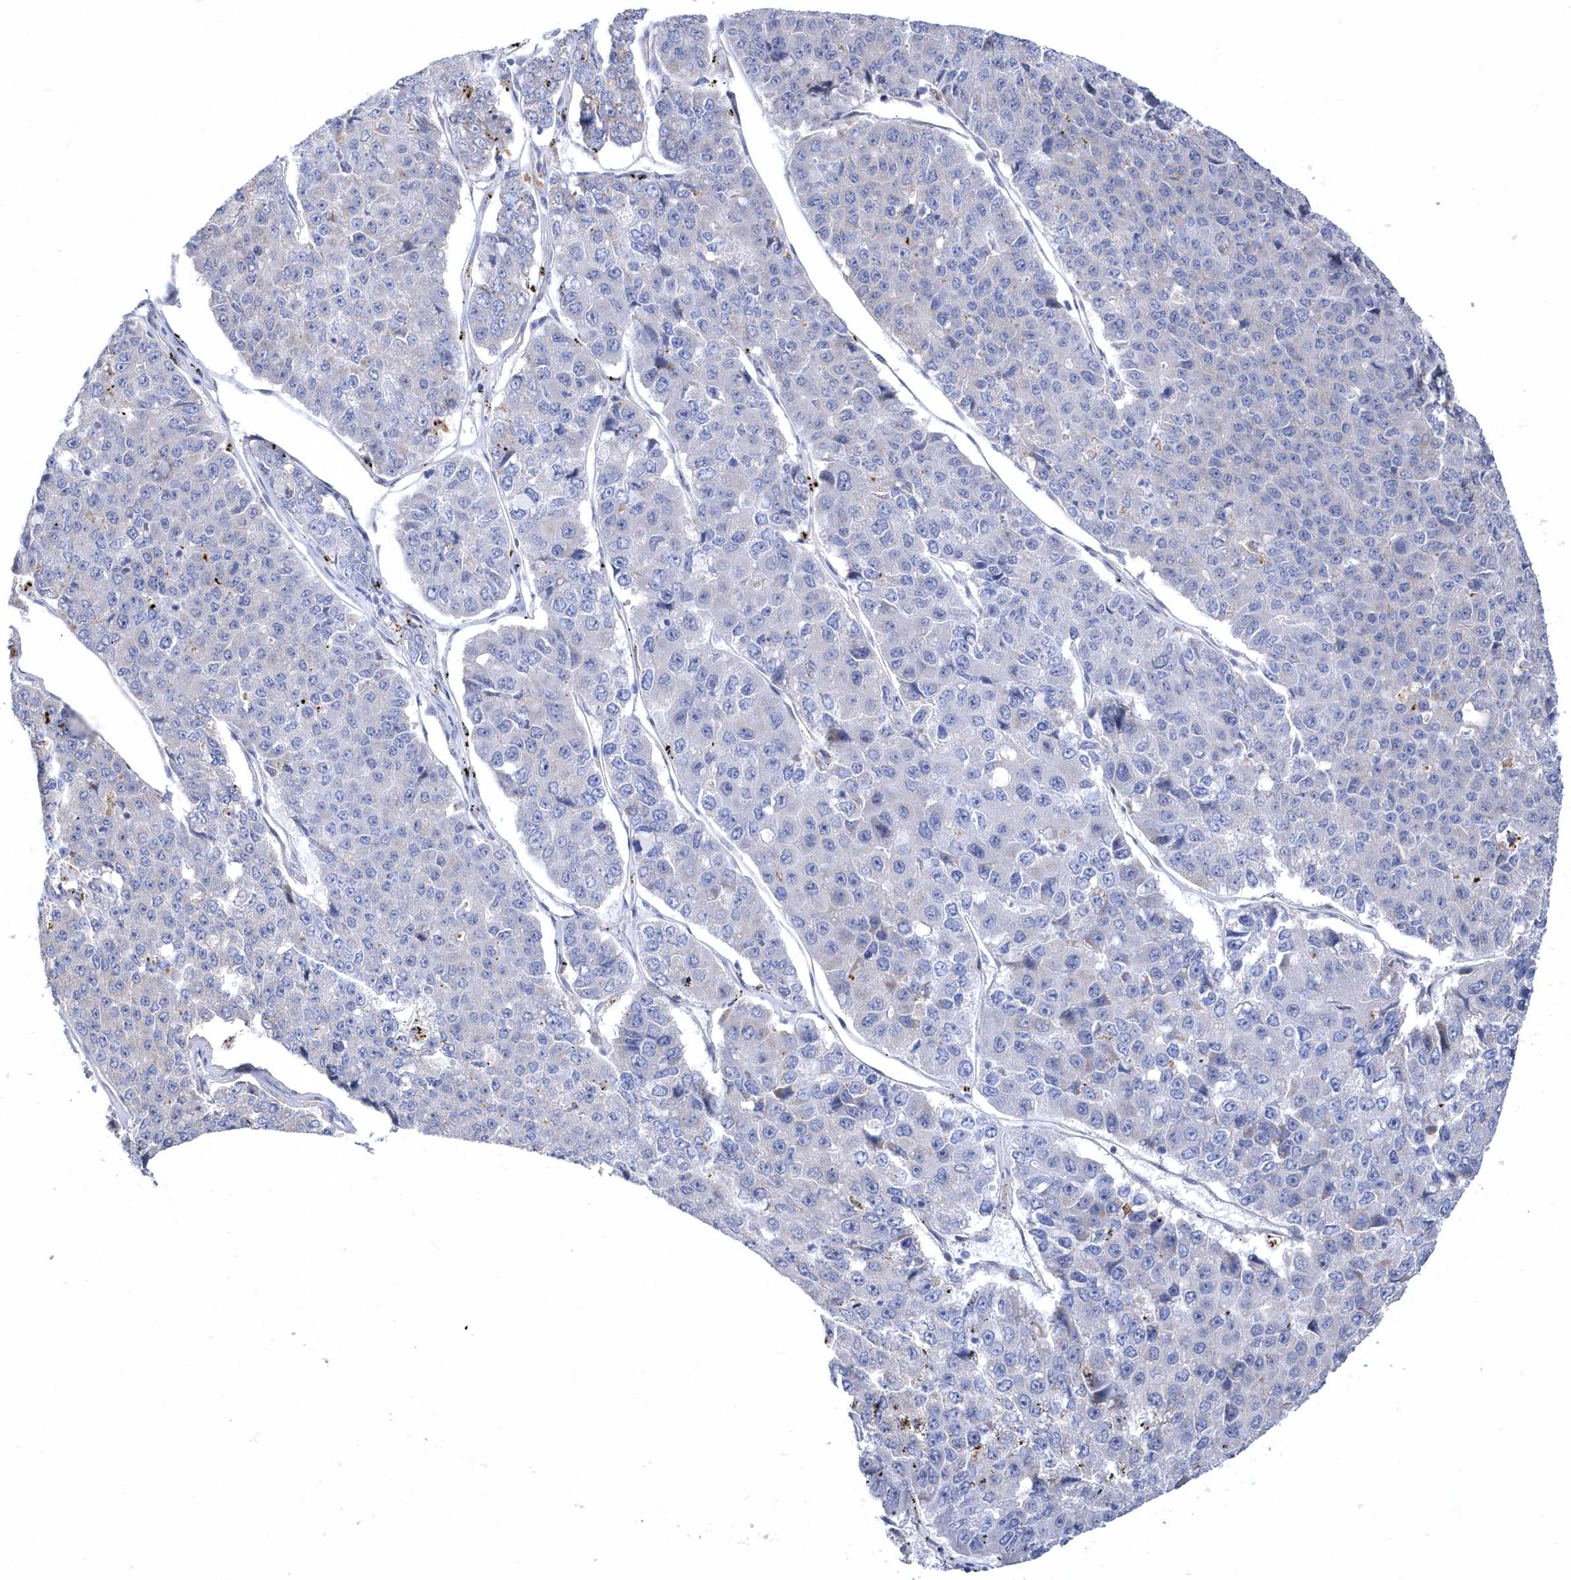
{"staining": {"intensity": "negative", "quantity": "none", "location": "none"}, "tissue": "pancreatic cancer", "cell_type": "Tumor cells", "image_type": "cancer", "snomed": [{"axis": "morphology", "description": "Adenocarcinoma, NOS"}, {"axis": "topography", "description": "Pancreas"}], "caption": "Tumor cells are negative for brown protein staining in adenocarcinoma (pancreatic).", "gene": "LONRF2", "patient": {"sex": "male", "age": 50}}